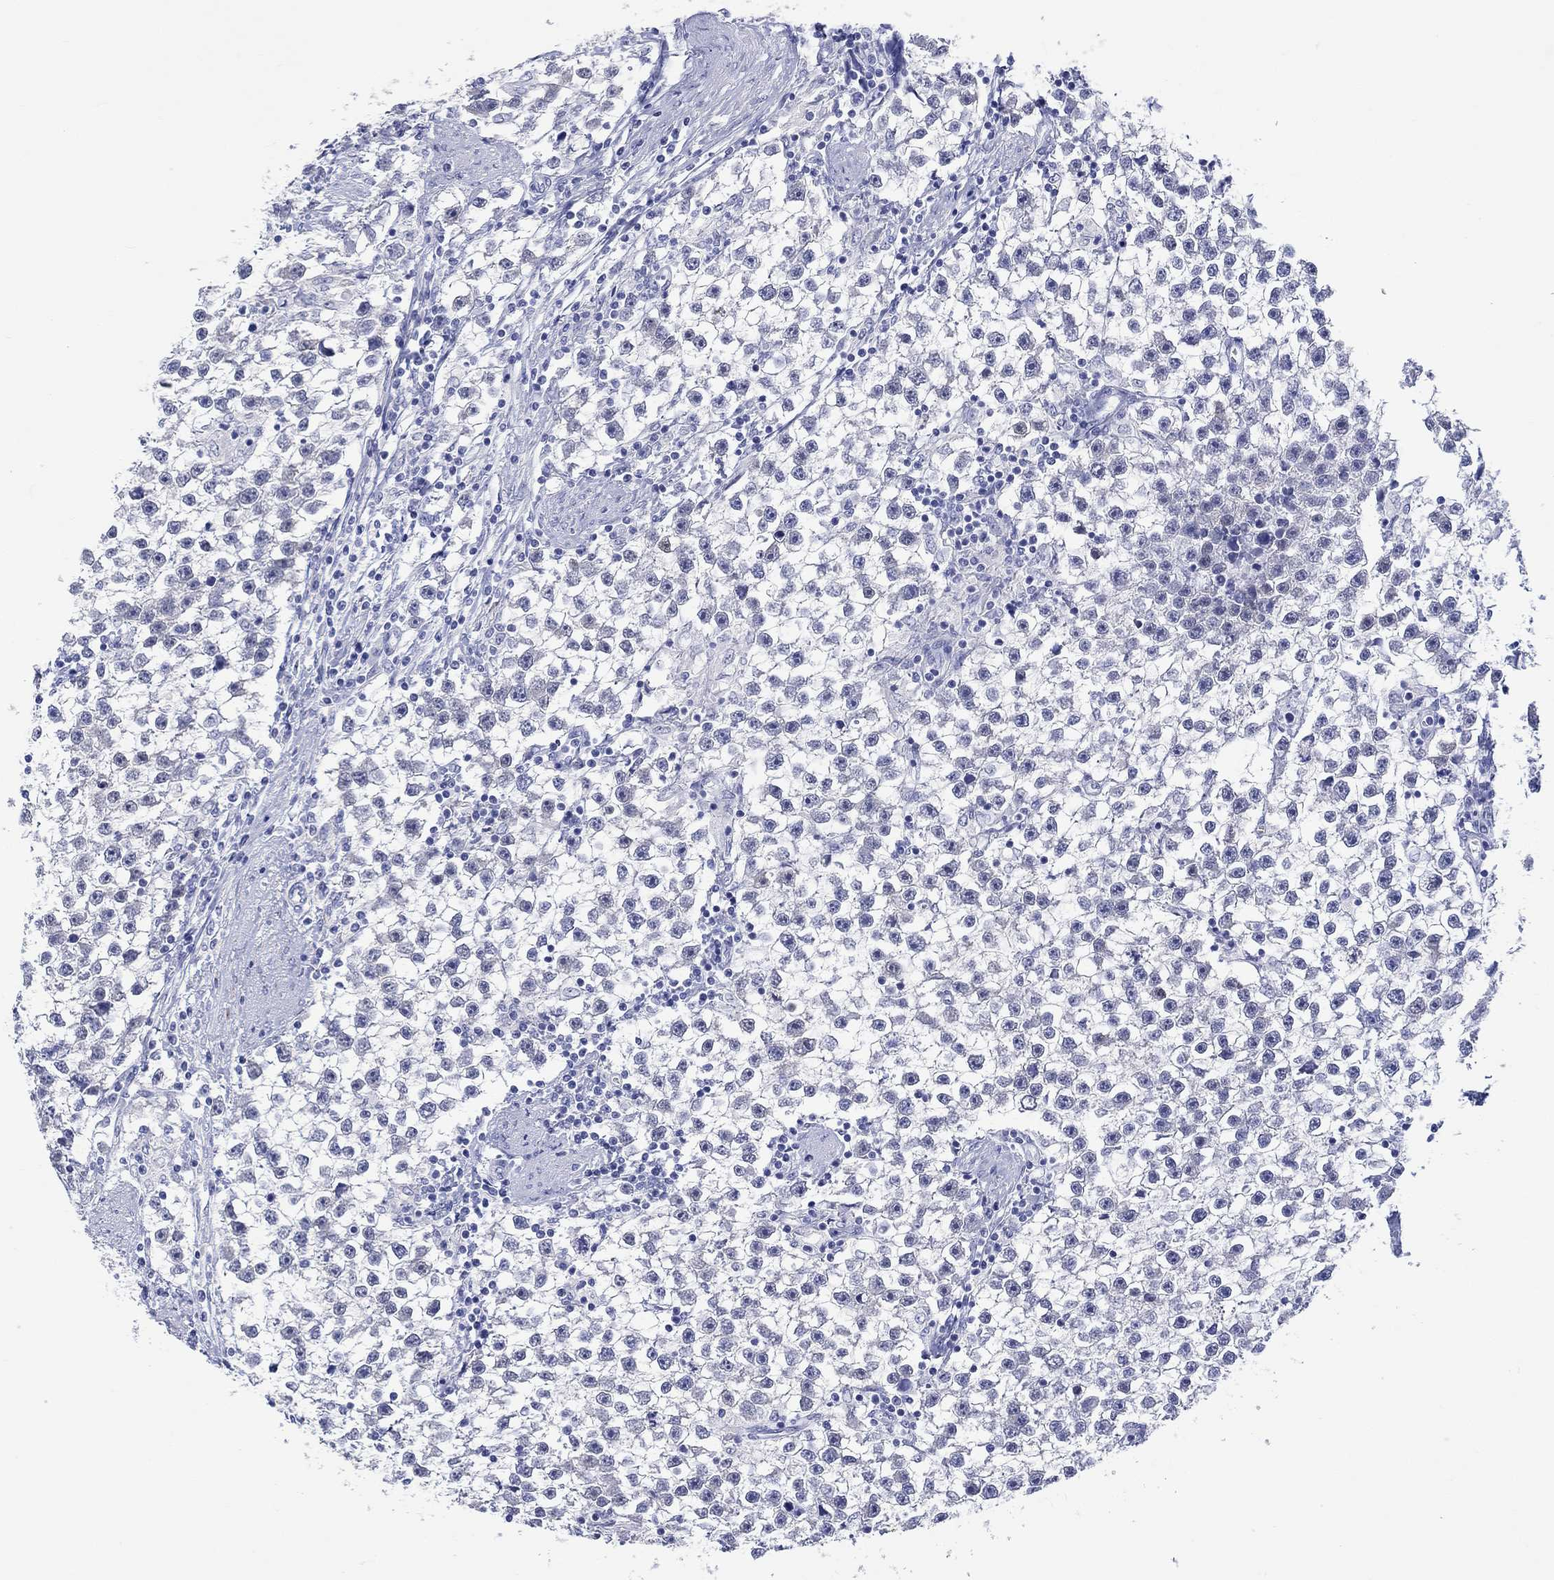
{"staining": {"intensity": "negative", "quantity": "none", "location": "none"}, "tissue": "testis cancer", "cell_type": "Tumor cells", "image_type": "cancer", "snomed": [{"axis": "morphology", "description": "Seminoma, NOS"}, {"axis": "topography", "description": "Testis"}], "caption": "This is an IHC micrograph of human seminoma (testis). There is no expression in tumor cells.", "gene": "MSI1", "patient": {"sex": "male", "age": 59}}